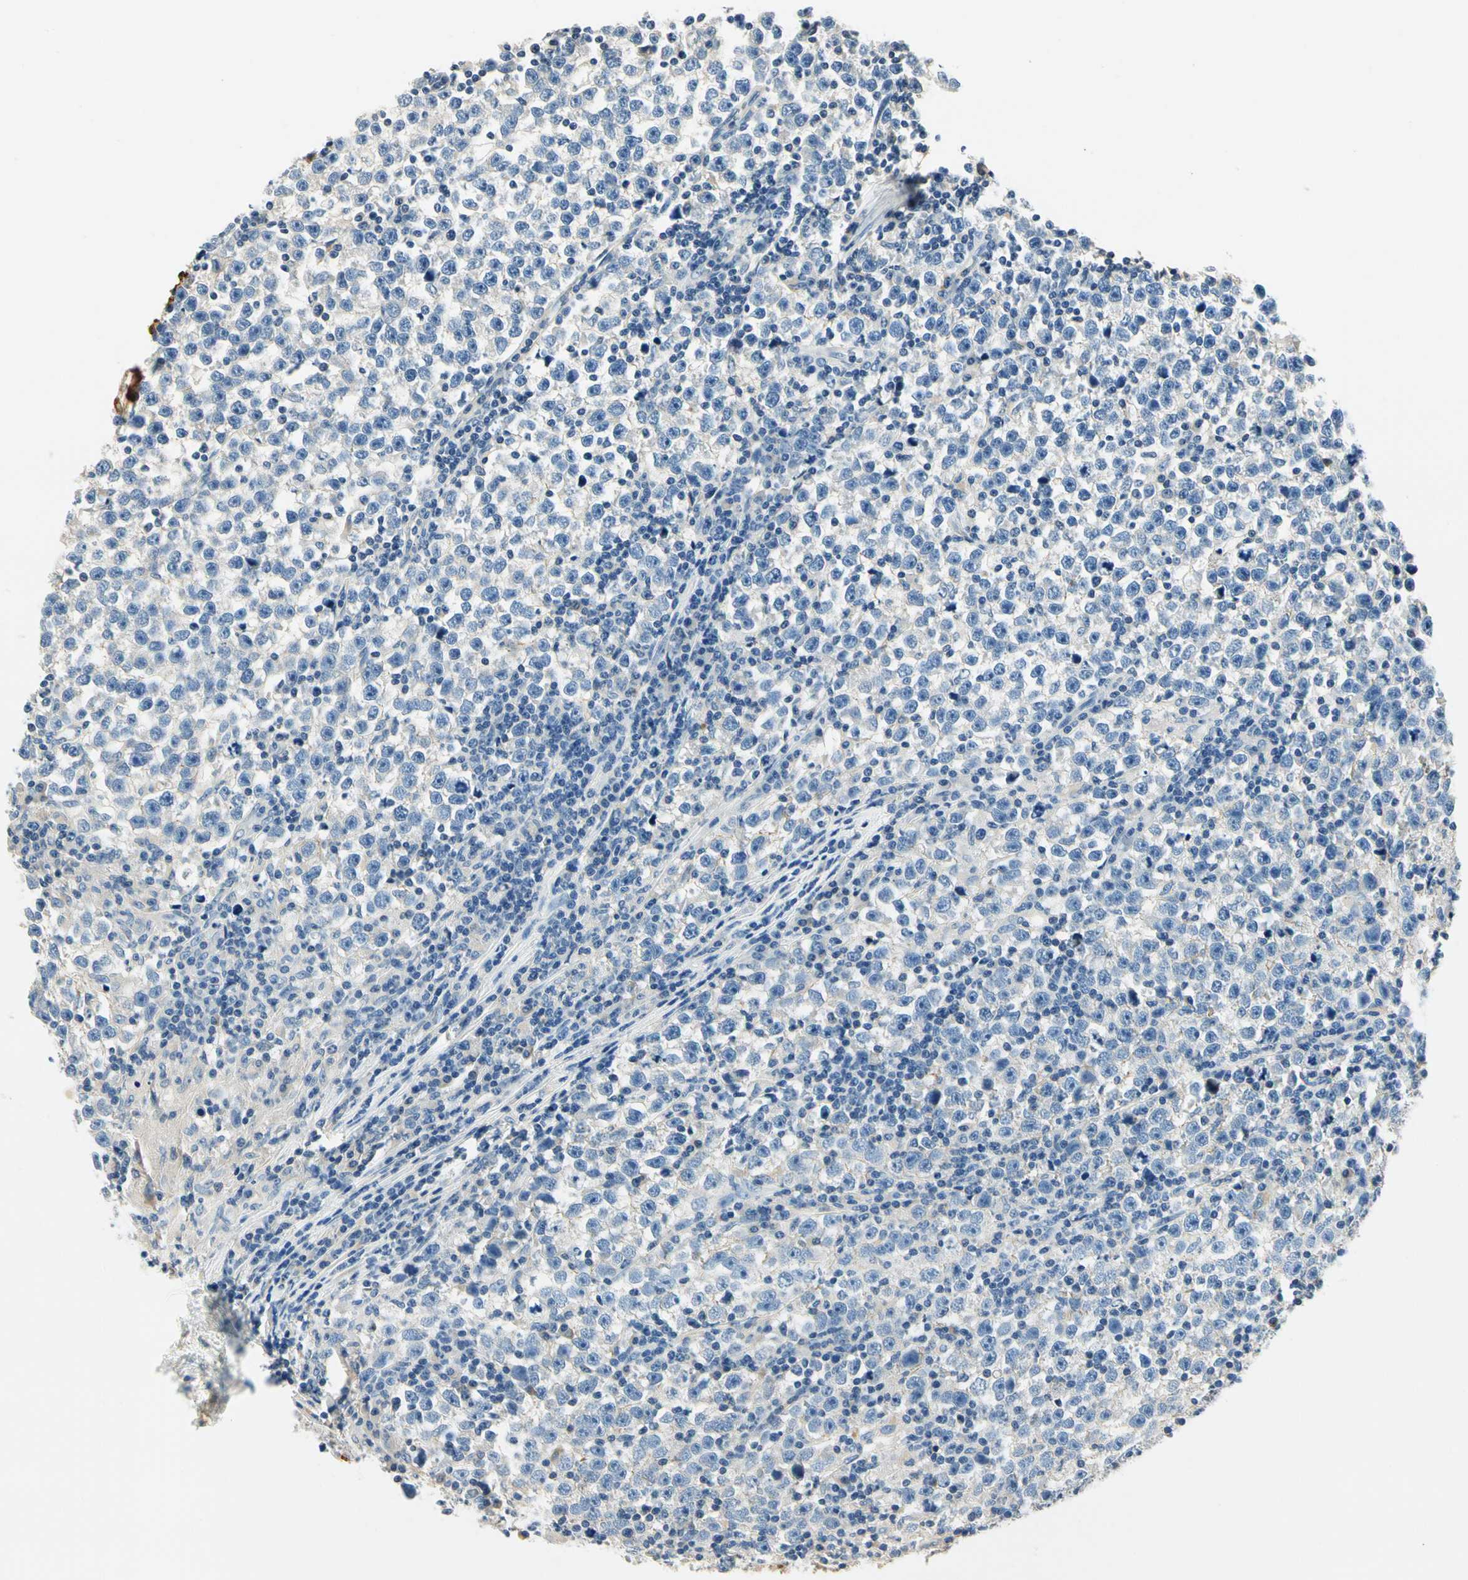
{"staining": {"intensity": "negative", "quantity": "none", "location": "none"}, "tissue": "testis cancer", "cell_type": "Tumor cells", "image_type": "cancer", "snomed": [{"axis": "morphology", "description": "Seminoma, NOS"}, {"axis": "topography", "description": "Testis"}], "caption": "Protein analysis of testis seminoma shows no significant positivity in tumor cells.", "gene": "TGFBR3", "patient": {"sex": "male", "age": 43}}